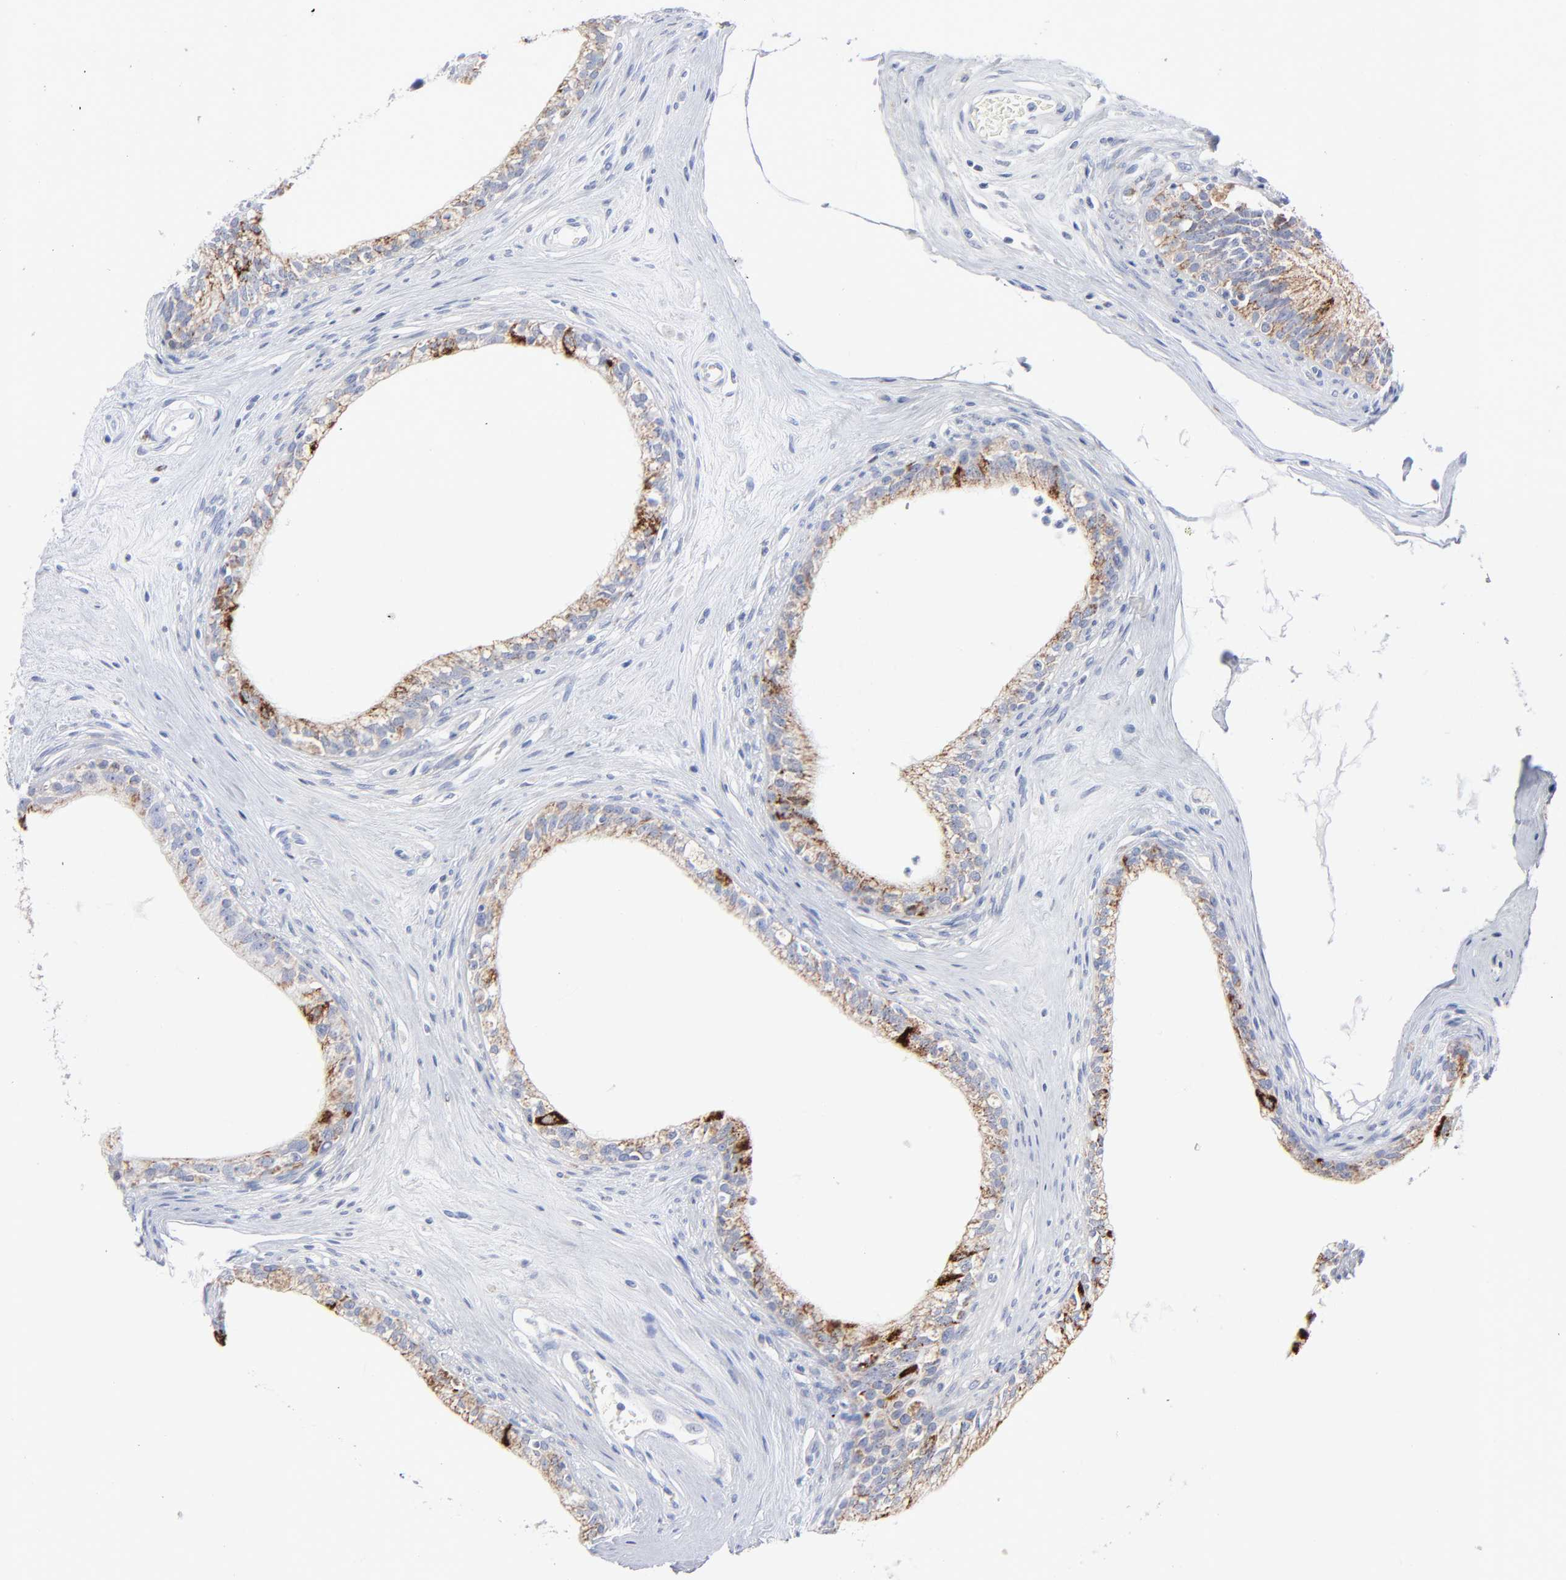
{"staining": {"intensity": "strong", "quantity": "<25%", "location": "cytoplasmic/membranous"}, "tissue": "epididymis", "cell_type": "Glandular cells", "image_type": "normal", "snomed": [{"axis": "morphology", "description": "Normal tissue, NOS"}, {"axis": "morphology", "description": "Inflammation, NOS"}, {"axis": "topography", "description": "Epididymis"}], "caption": "Glandular cells show medium levels of strong cytoplasmic/membranous staining in about <25% of cells in normal human epididymis. (Stains: DAB (3,3'-diaminobenzidine) in brown, nuclei in blue, Microscopy: brightfield microscopy at high magnification).", "gene": "CHCHD10", "patient": {"sex": "male", "age": 84}}